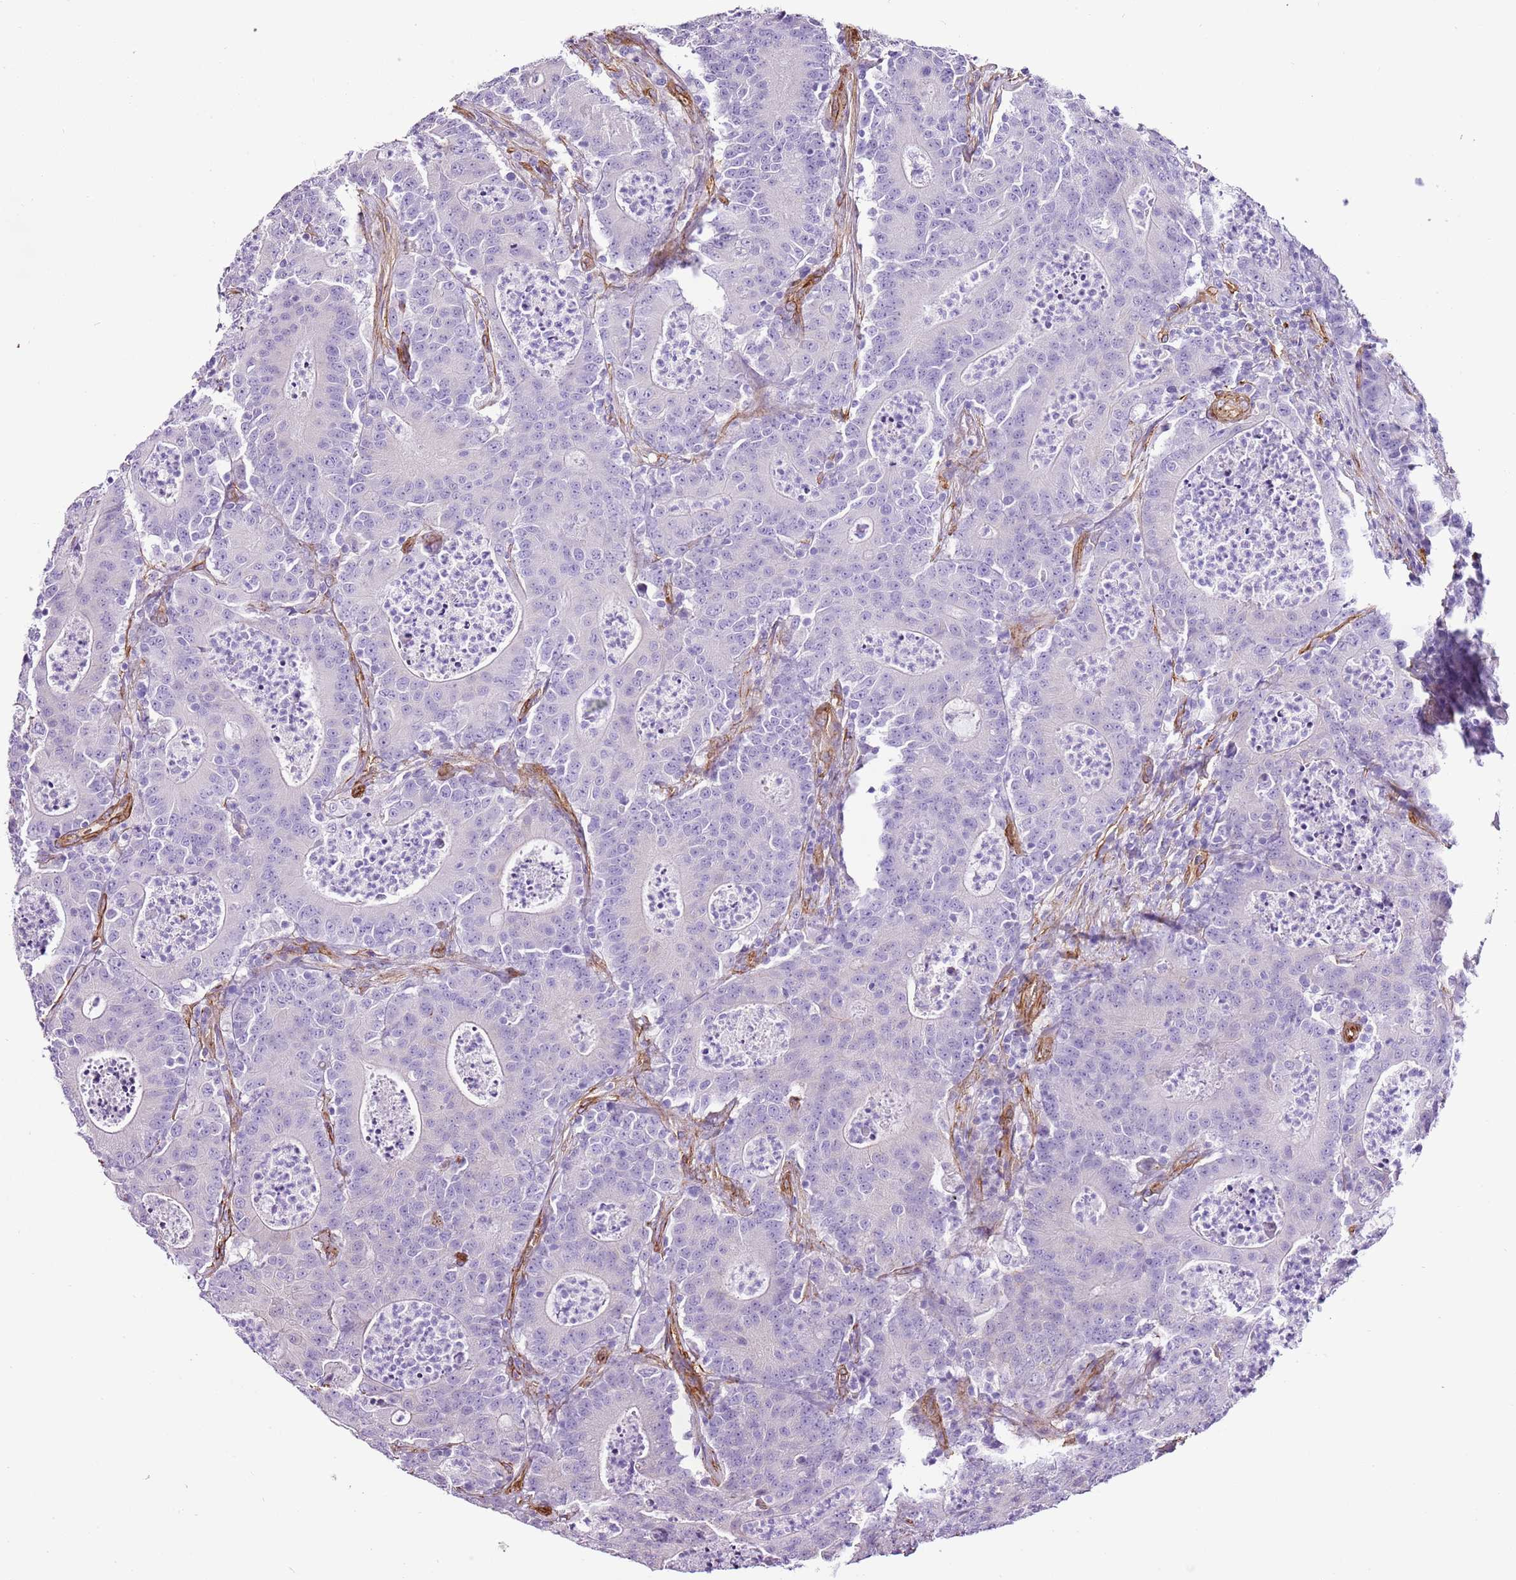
{"staining": {"intensity": "negative", "quantity": "none", "location": "none"}, "tissue": "colorectal cancer", "cell_type": "Tumor cells", "image_type": "cancer", "snomed": [{"axis": "morphology", "description": "Adenocarcinoma, NOS"}, {"axis": "topography", "description": "Colon"}], "caption": "This is an IHC micrograph of colorectal cancer (adenocarcinoma). There is no expression in tumor cells.", "gene": "CTDSPL", "patient": {"sex": "male", "age": 83}}